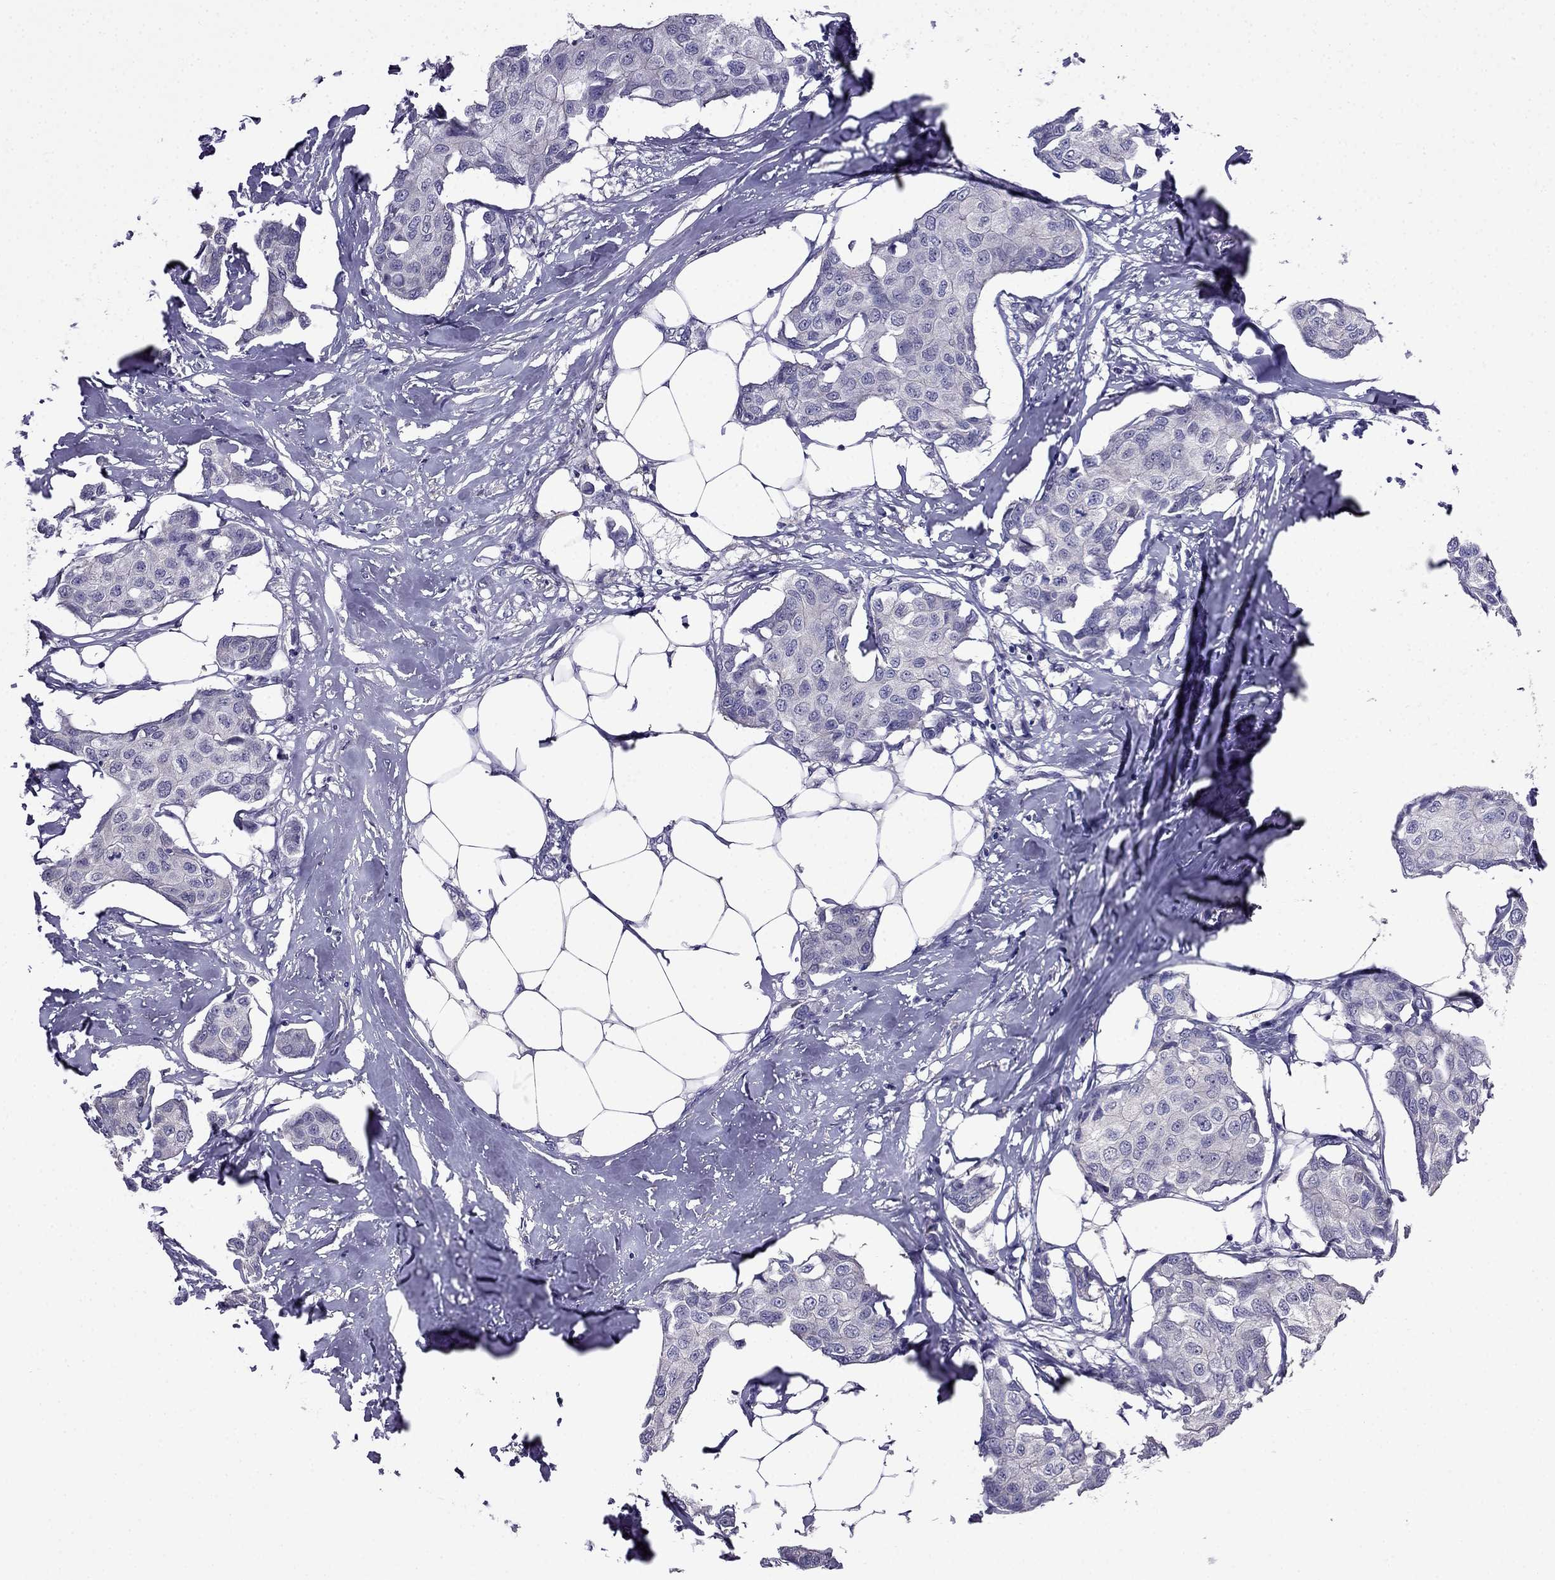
{"staining": {"intensity": "negative", "quantity": "none", "location": "none"}, "tissue": "breast cancer", "cell_type": "Tumor cells", "image_type": "cancer", "snomed": [{"axis": "morphology", "description": "Duct carcinoma"}, {"axis": "topography", "description": "Breast"}], "caption": "This is an immunohistochemistry (IHC) photomicrograph of breast cancer. There is no positivity in tumor cells.", "gene": "SCNN1D", "patient": {"sex": "female", "age": 80}}